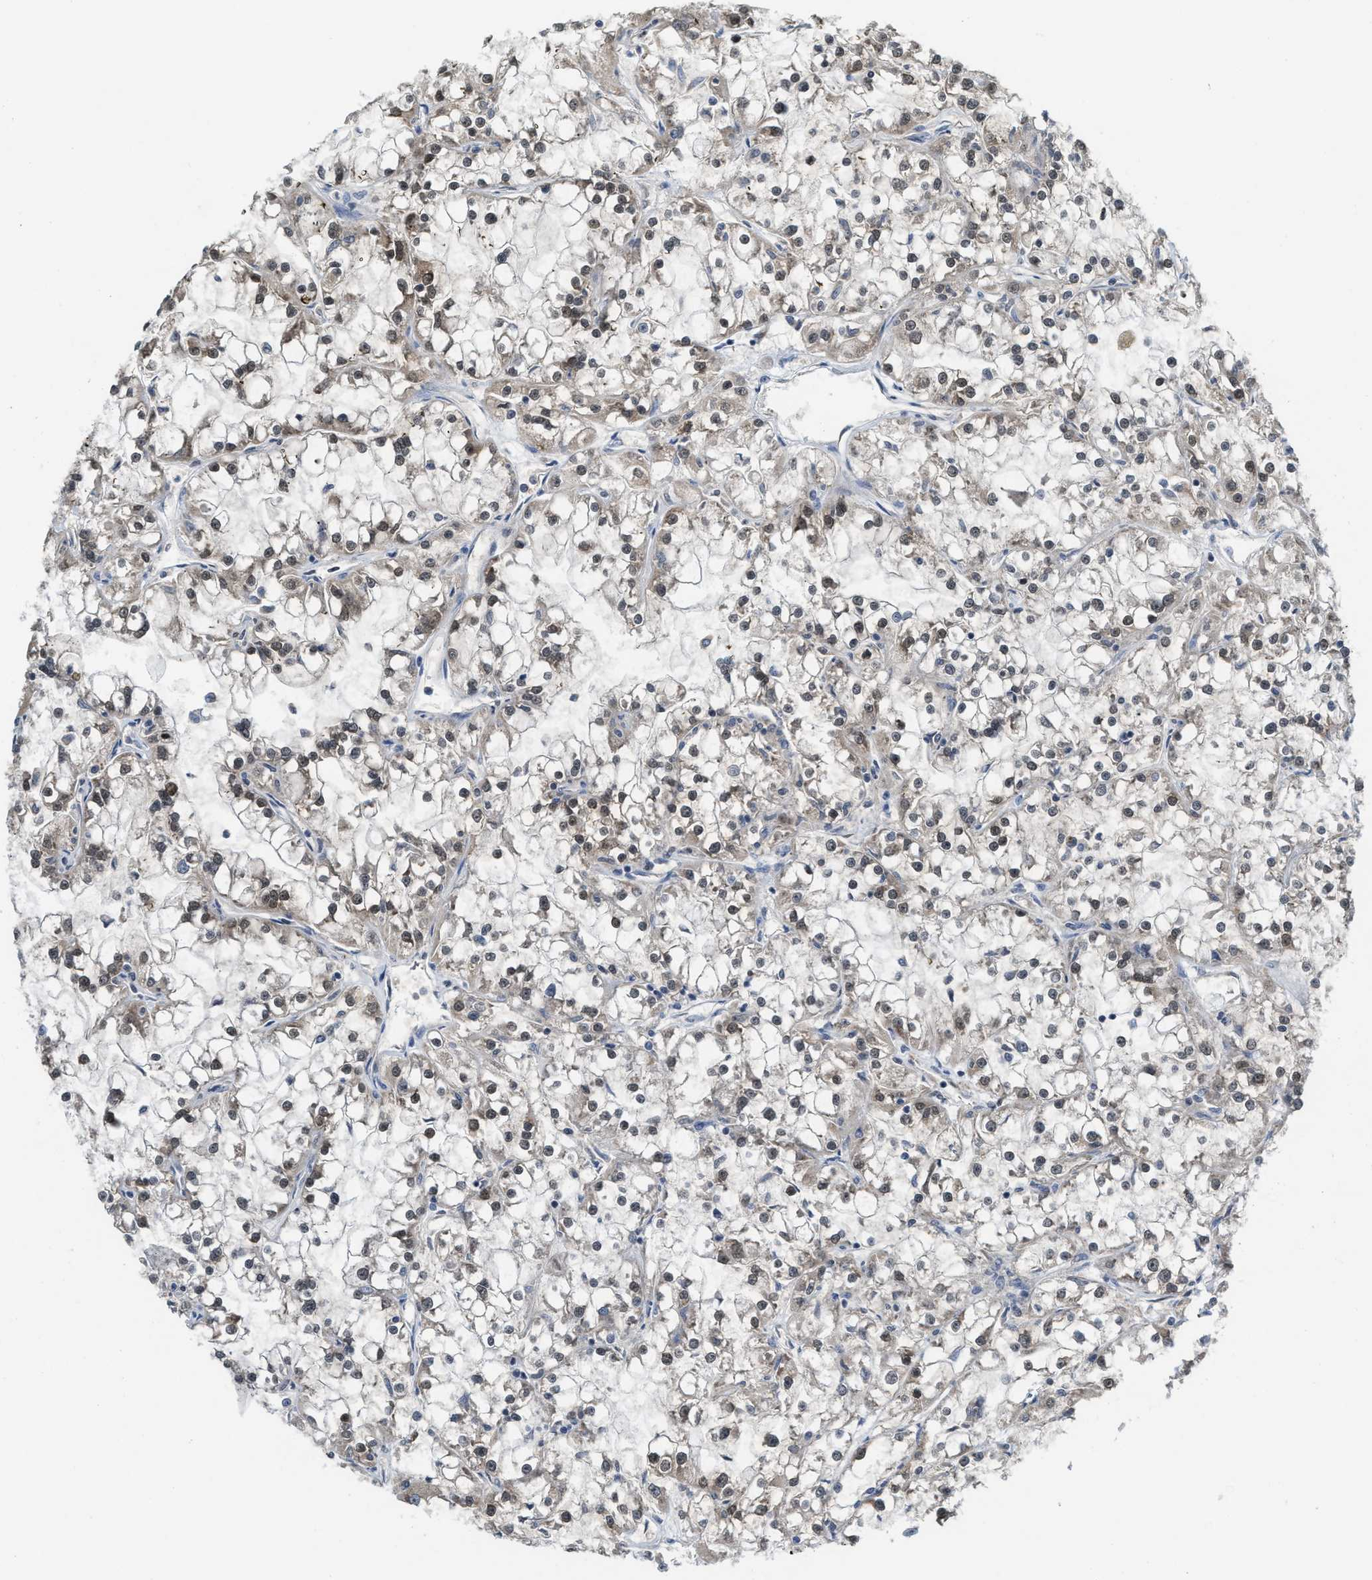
{"staining": {"intensity": "weak", "quantity": "25%-75%", "location": "cytoplasmic/membranous"}, "tissue": "renal cancer", "cell_type": "Tumor cells", "image_type": "cancer", "snomed": [{"axis": "morphology", "description": "Adenocarcinoma, NOS"}, {"axis": "topography", "description": "Kidney"}], "caption": "Protein analysis of renal adenocarcinoma tissue demonstrates weak cytoplasmic/membranous expression in approximately 25%-75% of tumor cells.", "gene": "KIF24", "patient": {"sex": "female", "age": 52}}